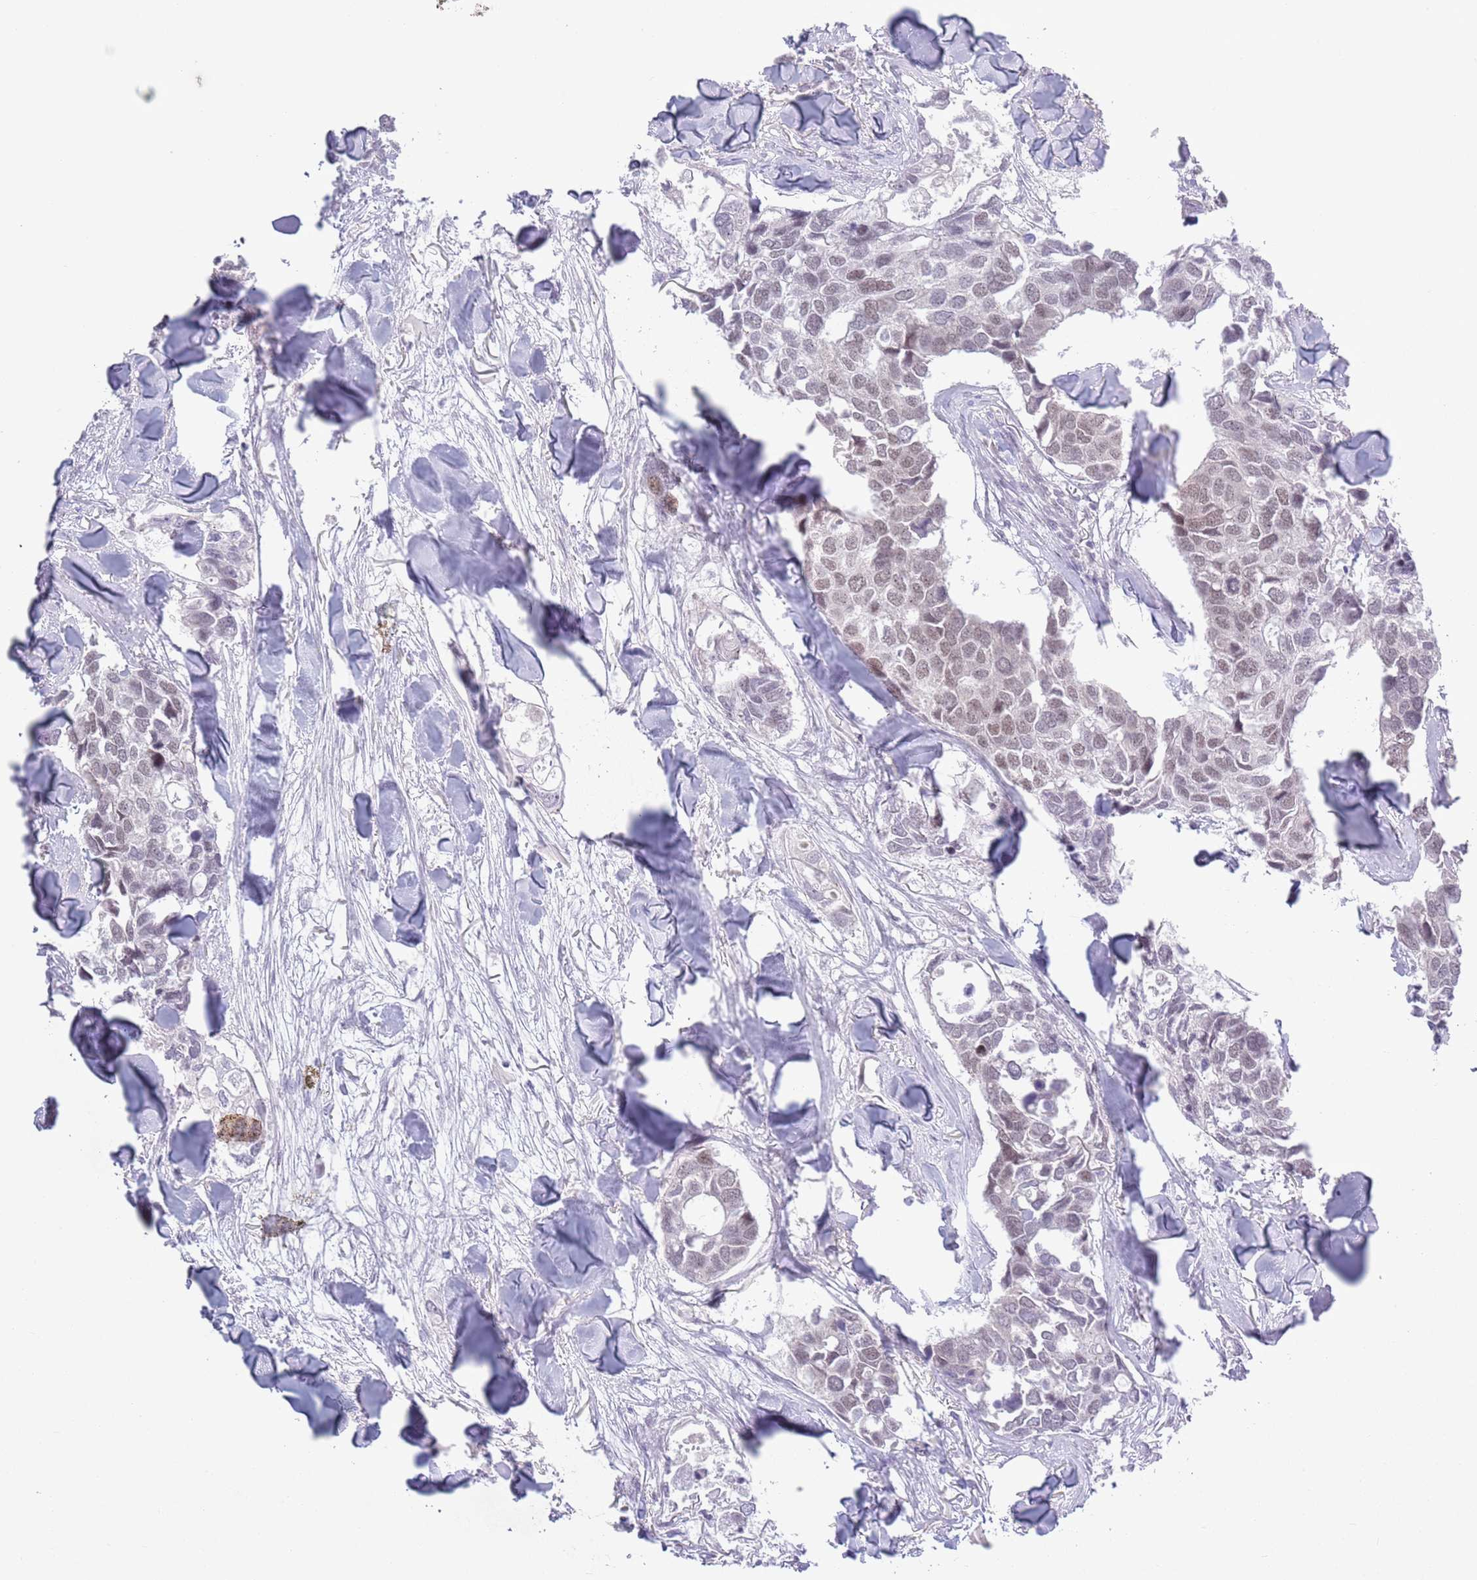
{"staining": {"intensity": "weak", "quantity": "25%-75%", "location": "nuclear"}, "tissue": "breast cancer", "cell_type": "Tumor cells", "image_type": "cancer", "snomed": [{"axis": "morphology", "description": "Duct carcinoma"}, {"axis": "topography", "description": "Breast"}], "caption": "An image of breast cancer stained for a protein shows weak nuclear brown staining in tumor cells.", "gene": "MRPL34", "patient": {"sex": "female", "age": 83}}